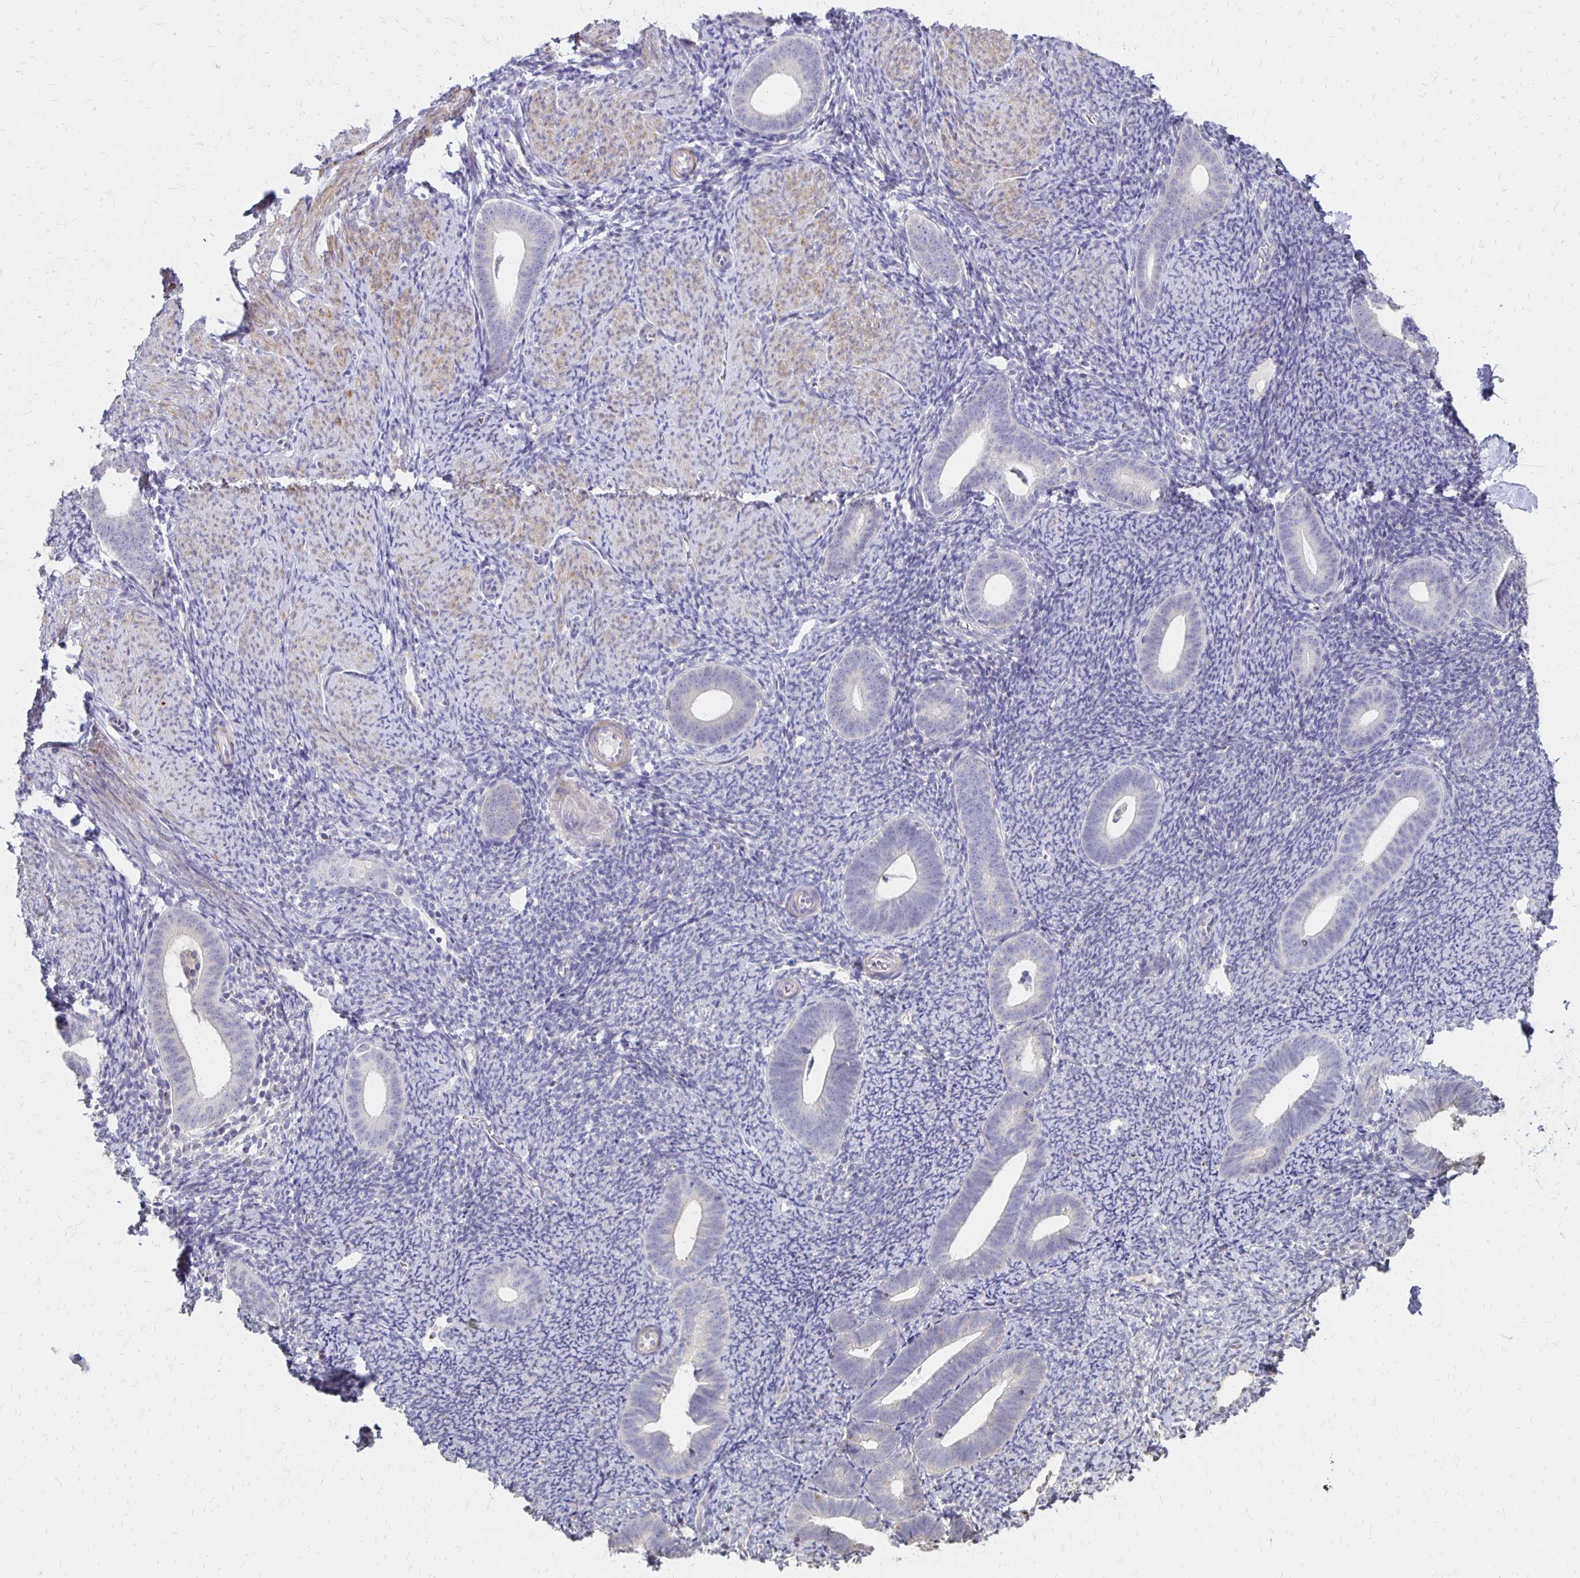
{"staining": {"intensity": "negative", "quantity": "none", "location": "none"}, "tissue": "endometrium", "cell_type": "Cells in endometrial stroma", "image_type": "normal", "snomed": [{"axis": "morphology", "description": "Normal tissue, NOS"}, {"axis": "topography", "description": "Endometrium"}], "caption": "Human endometrium stained for a protein using immunohistochemistry (IHC) shows no positivity in cells in endometrial stroma.", "gene": "ATOSB", "patient": {"sex": "female", "age": 39}}